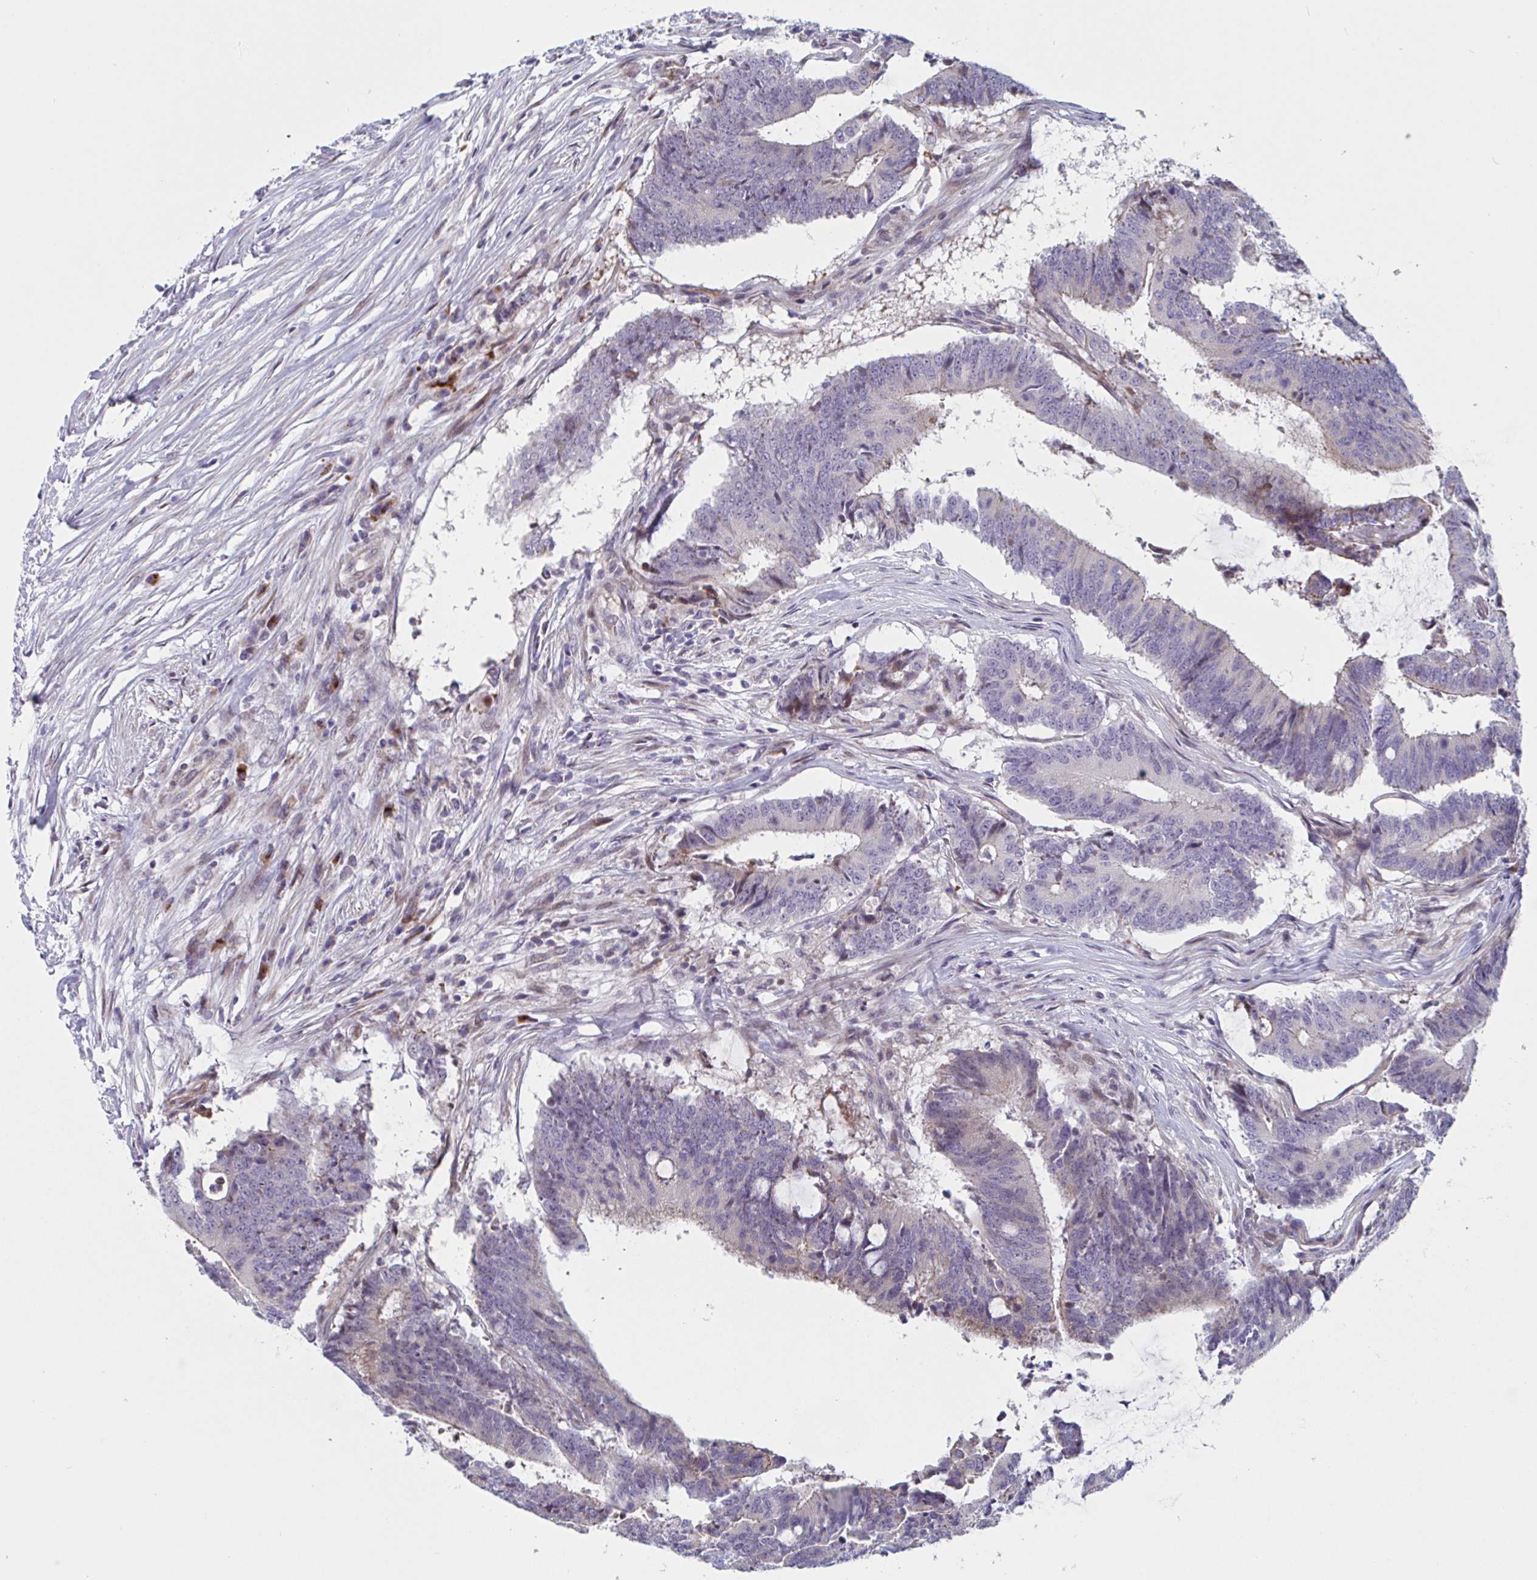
{"staining": {"intensity": "weak", "quantity": "<25%", "location": "cytoplasmic/membranous"}, "tissue": "colorectal cancer", "cell_type": "Tumor cells", "image_type": "cancer", "snomed": [{"axis": "morphology", "description": "Adenocarcinoma, NOS"}, {"axis": "topography", "description": "Colon"}], "caption": "Colorectal cancer (adenocarcinoma) was stained to show a protein in brown. There is no significant staining in tumor cells.", "gene": "DUXA", "patient": {"sex": "female", "age": 43}}